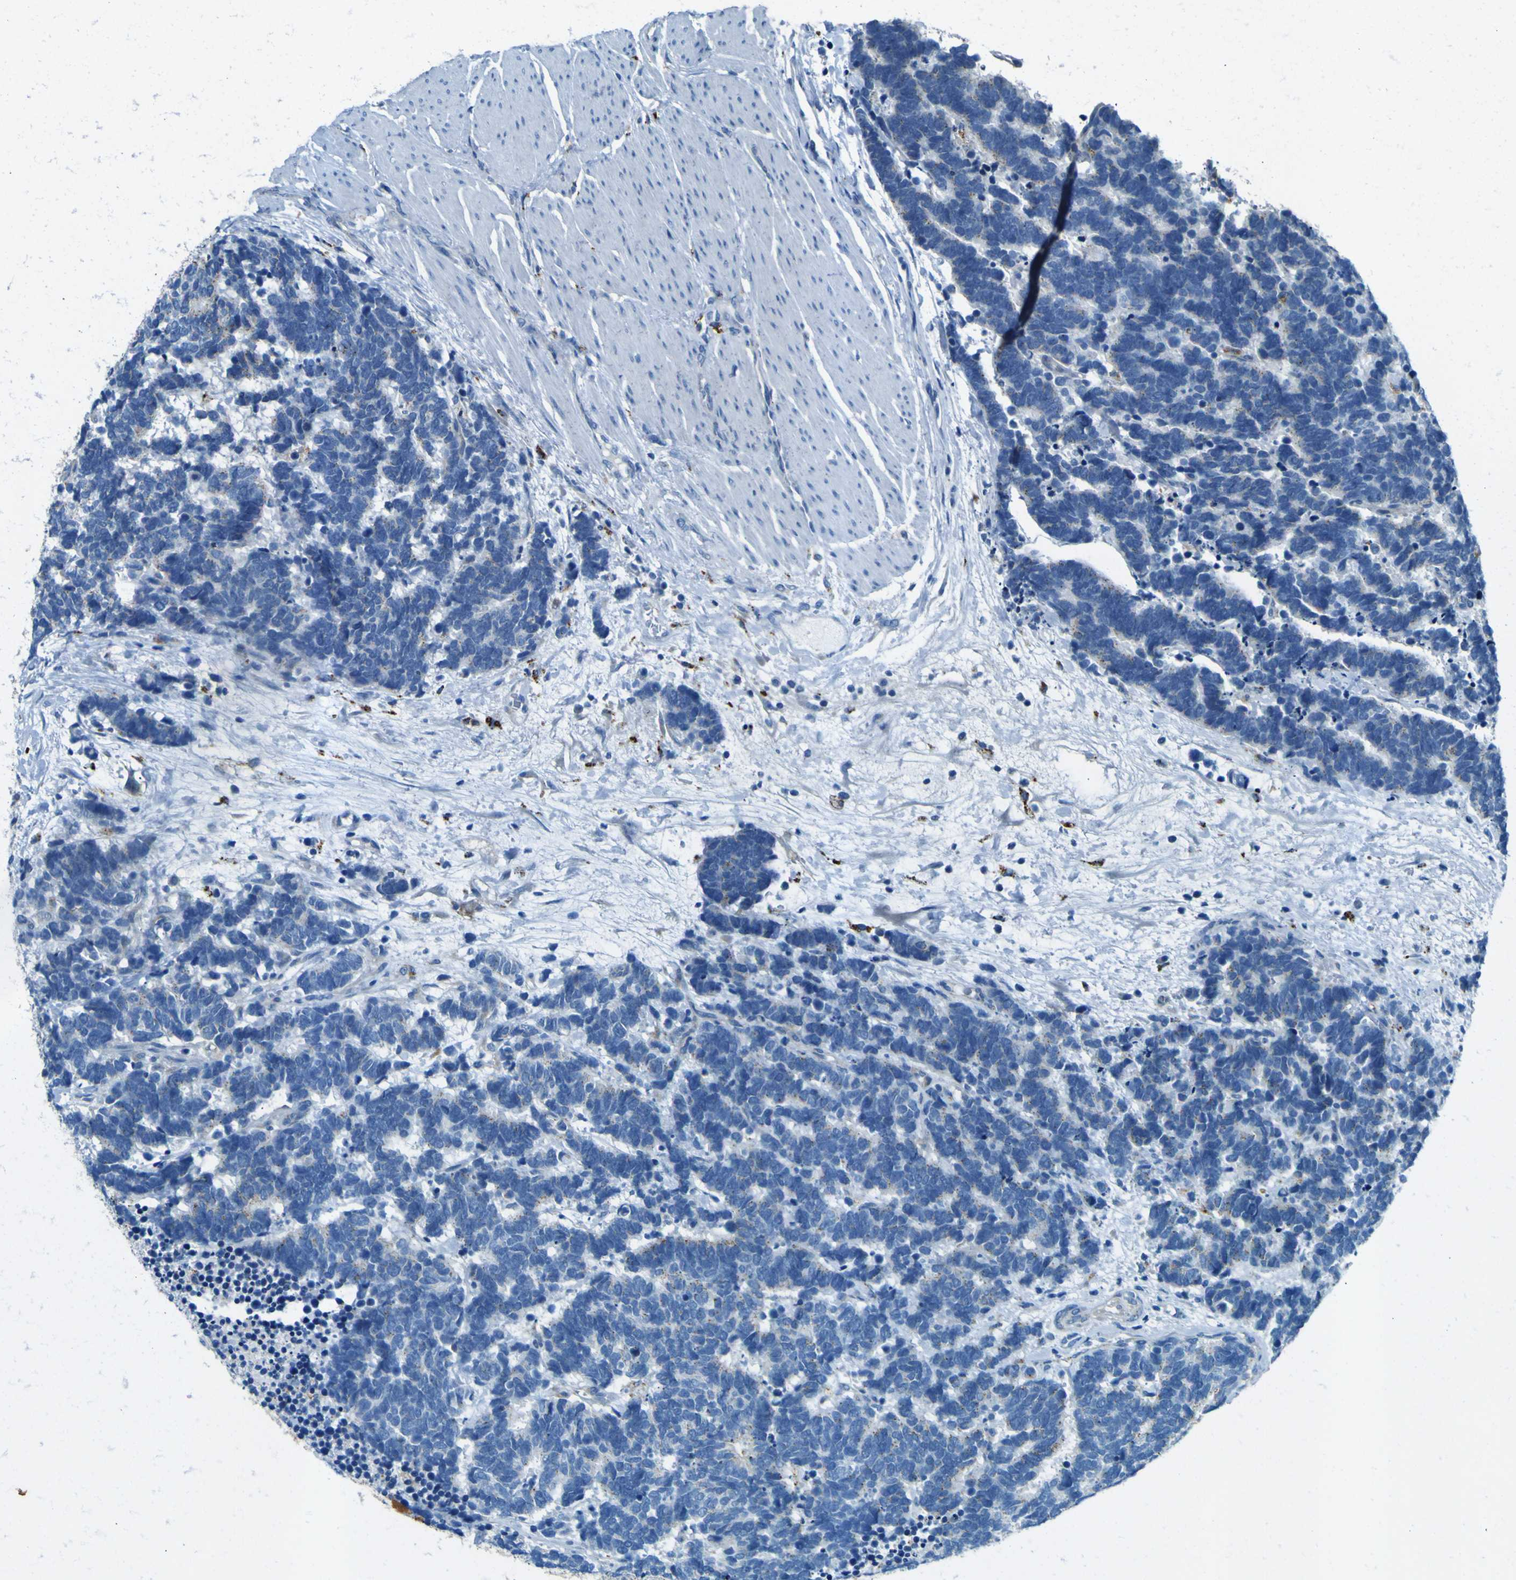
{"staining": {"intensity": "negative", "quantity": "none", "location": "none"}, "tissue": "carcinoid", "cell_type": "Tumor cells", "image_type": "cancer", "snomed": [{"axis": "morphology", "description": "Carcinoma, NOS"}, {"axis": "morphology", "description": "Carcinoid, malignant, NOS"}, {"axis": "topography", "description": "Urinary bladder"}], "caption": "Immunohistochemistry histopathology image of neoplastic tissue: carcinoid stained with DAB (3,3'-diaminobenzidine) reveals no significant protein staining in tumor cells.", "gene": "PDE9A", "patient": {"sex": "male", "age": 57}}